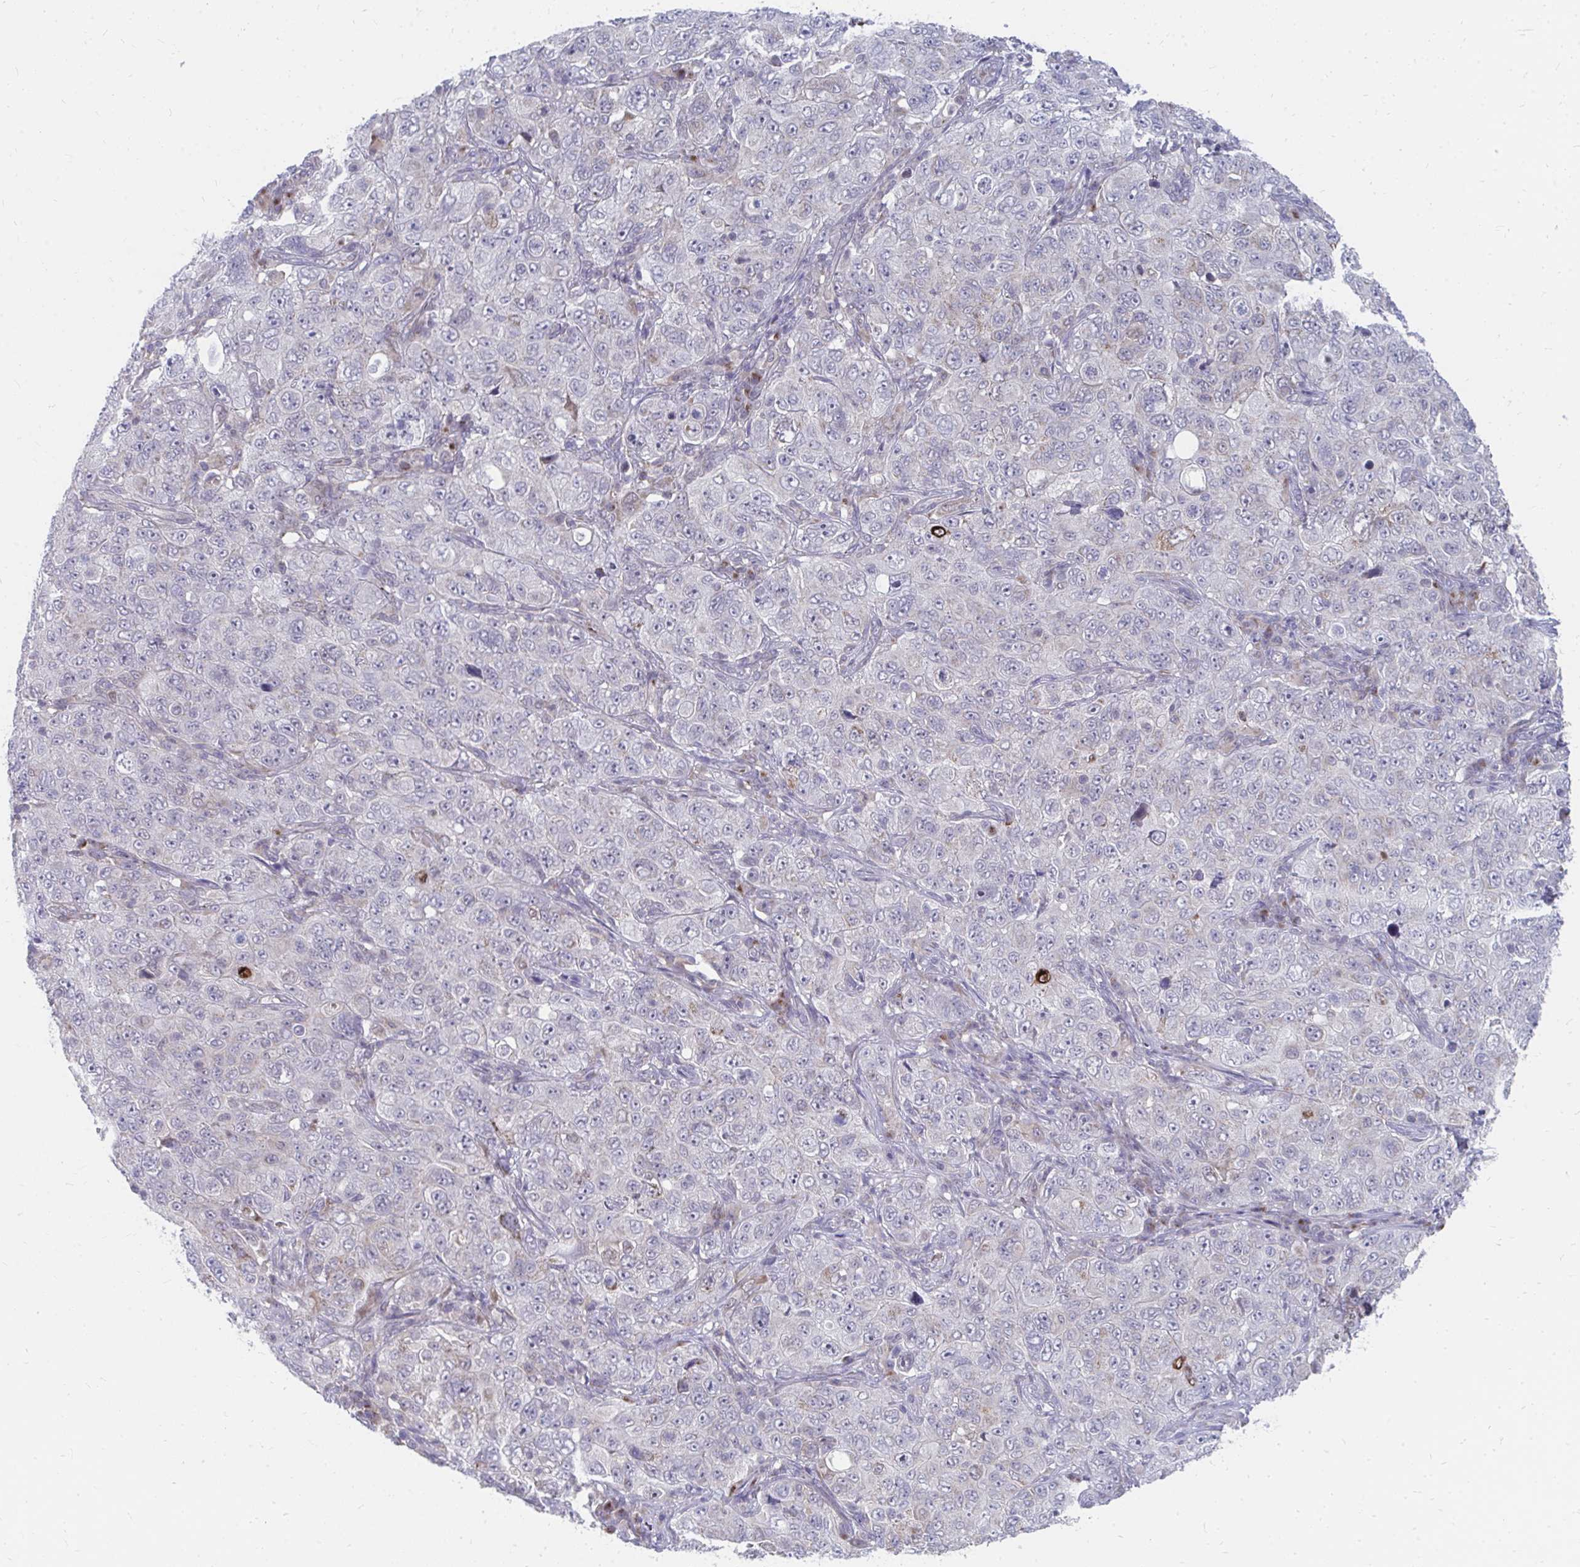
{"staining": {"intensity": "negative", "quantity": "none", "location": "none"}, "tissue": "pancreatic cancer", "cell_type": "Tumor cells", "image_type": "cancer", "snomed": [{"axis": "morphology", "description": "Adenocarcinoma, NOS"}, {"axis": "topography", "description": "Pancreas"}], "caption": "Histopathology image shows no significant protein expression in tumor cells of pancreatic cancer.", "gene": "PABIR3", "patient": {"sex": "male", "age": 68}}